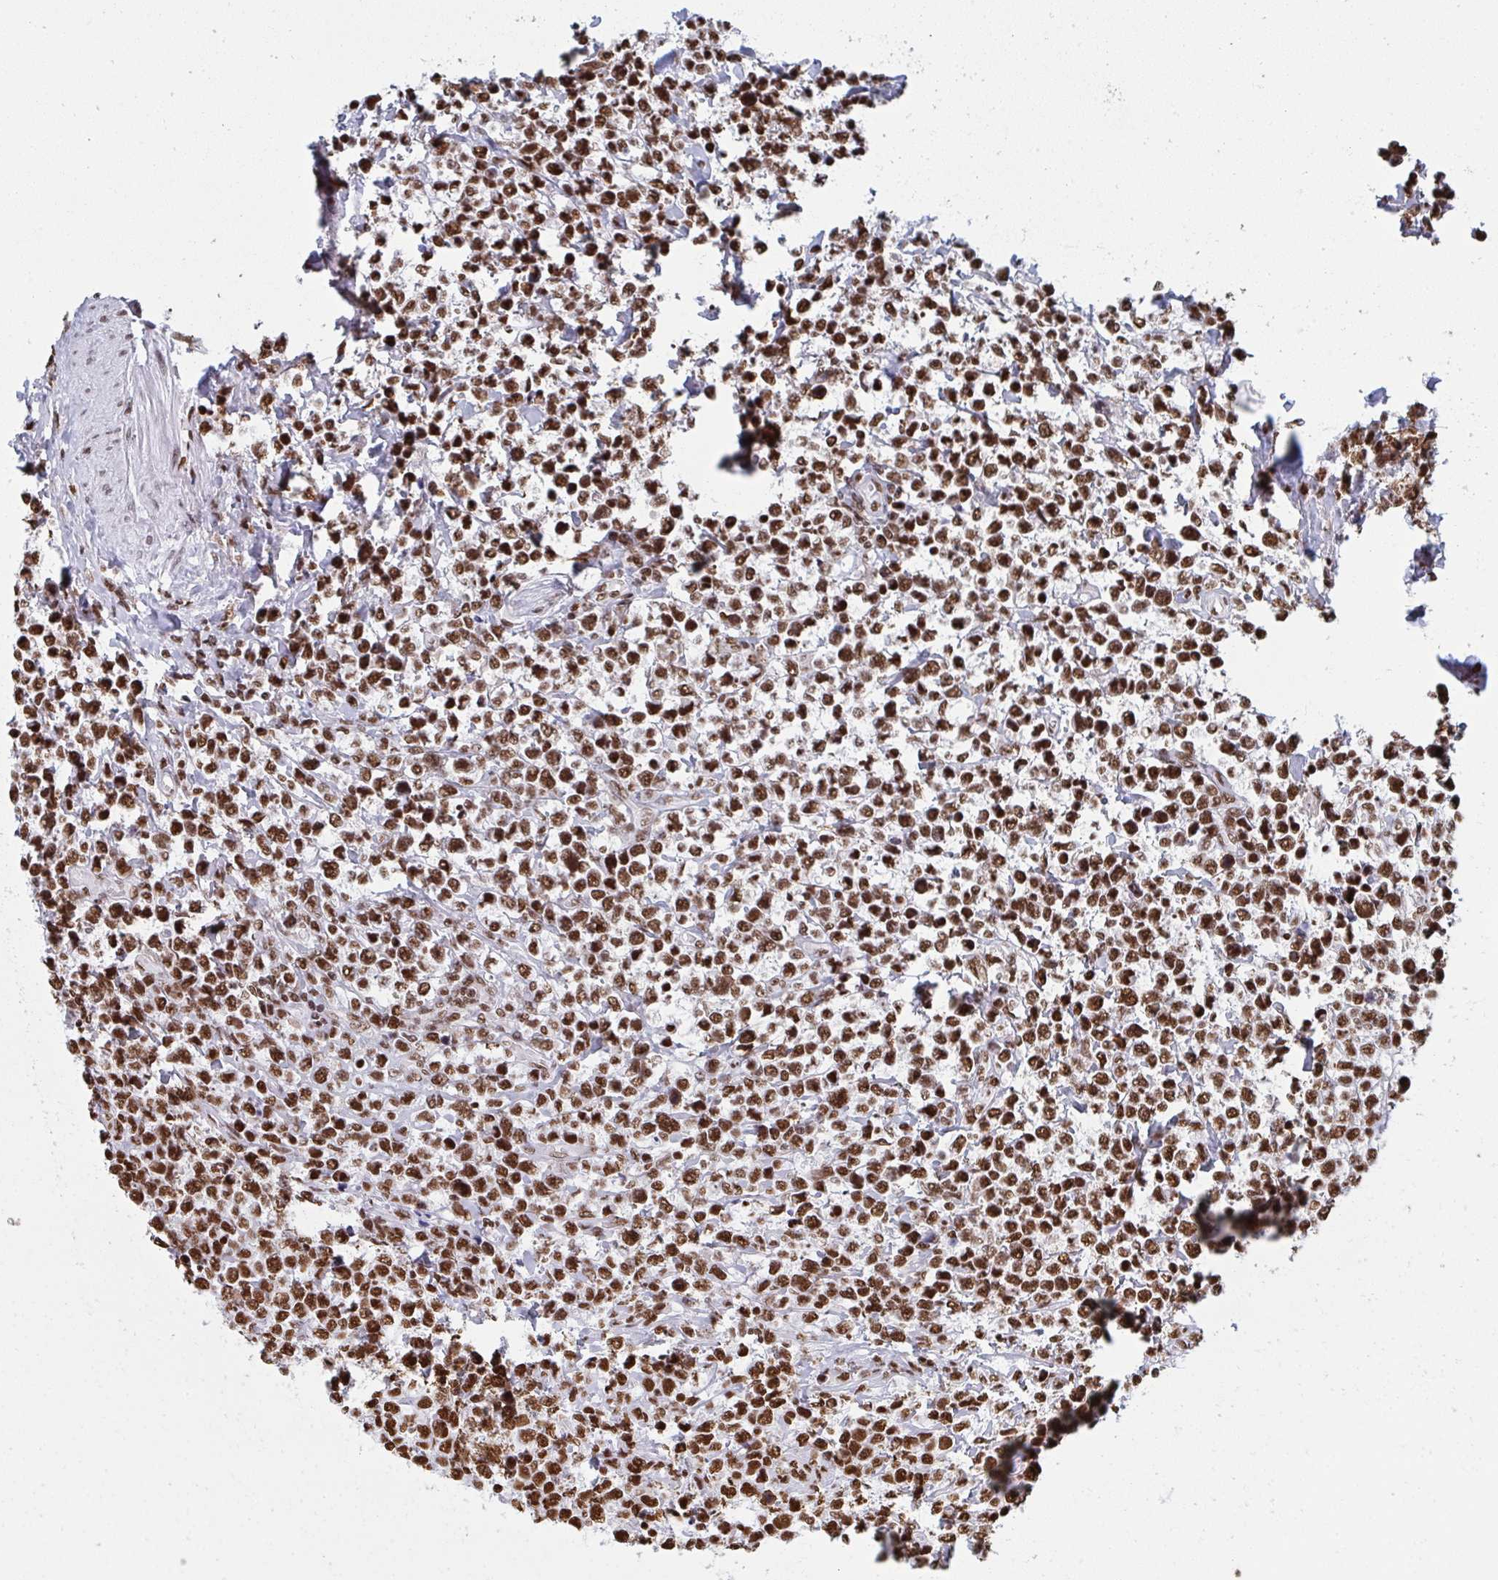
{"staining": {"intensity": "strong", "quantity": ">75%", "location": "nuclear"}, "tissue": "lymphoma", "cell_type": "Tumor cells", "image_type": "cancer", "snomed": [{"axis": "morphology", "description": "Malignant lymphoma, non-Hodgkin's type, High grade"}, {"axis": "topography", "description": "Soft tissue"}], "caption": "Protein expression analysis of lymphoma exhibits strong nuclear positivity in approximately >75% of tumor cells.", "gene": "GAR1", "patient": {"sex": "female", "age": 56}}